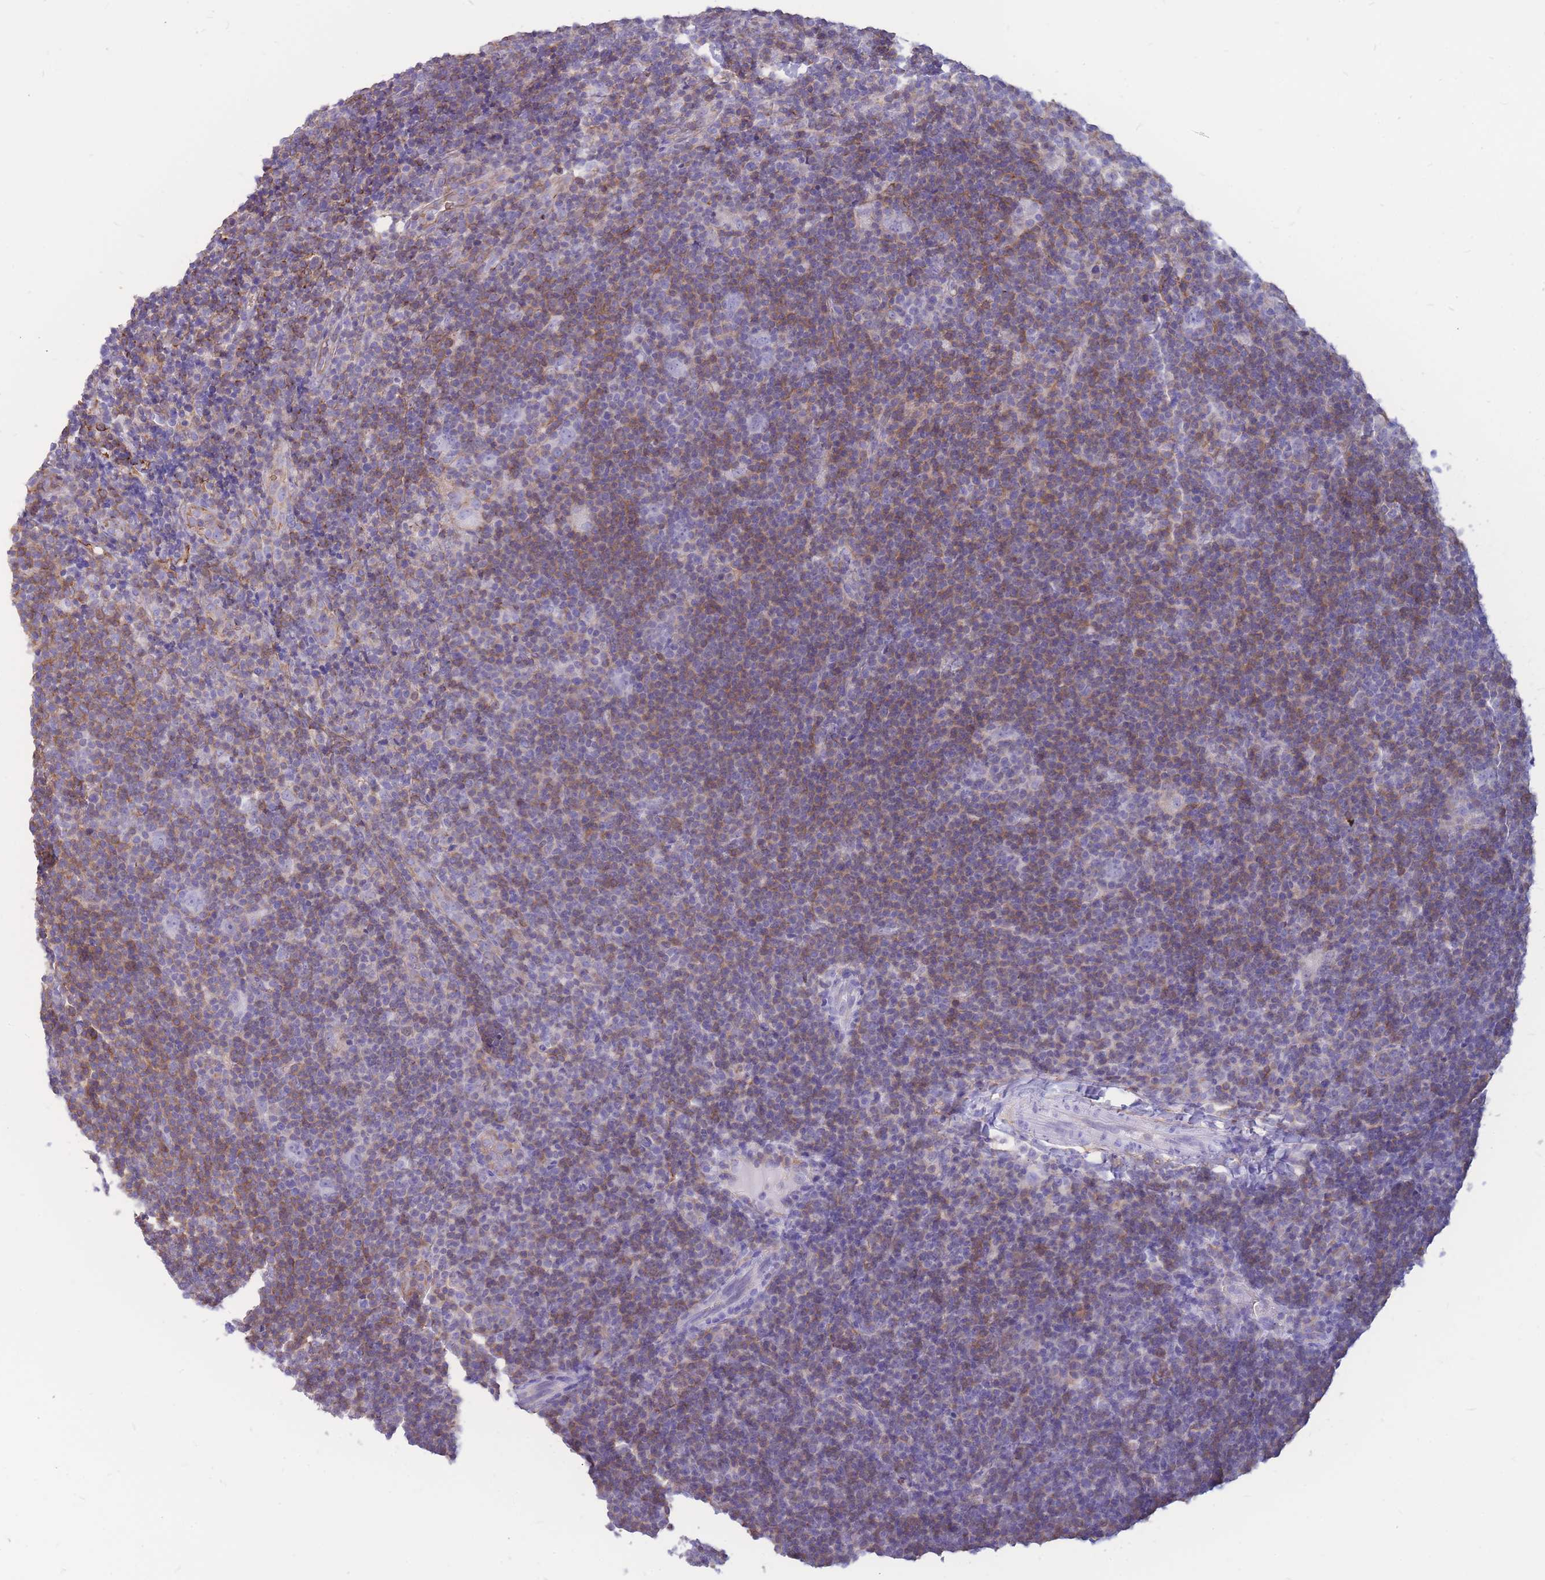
{"staining": {"intensity": "negative", "quantity": "none", "location": "none"}, "tissue": "lymphoma", "cell_type": "Tumor cells", "image_type": "cancer", "snomed": [{"axis": "morphology", "description": "Hodgkin's disease, NOS"}, {"axis": "topography", "description": "Lymph node"}], "caption": "A photomicrograph of lymphoma stained for a protein displays no brown staining in tumor cells.", "gene": "ADD2", "patient": {"sex": "female", "age": 57}}